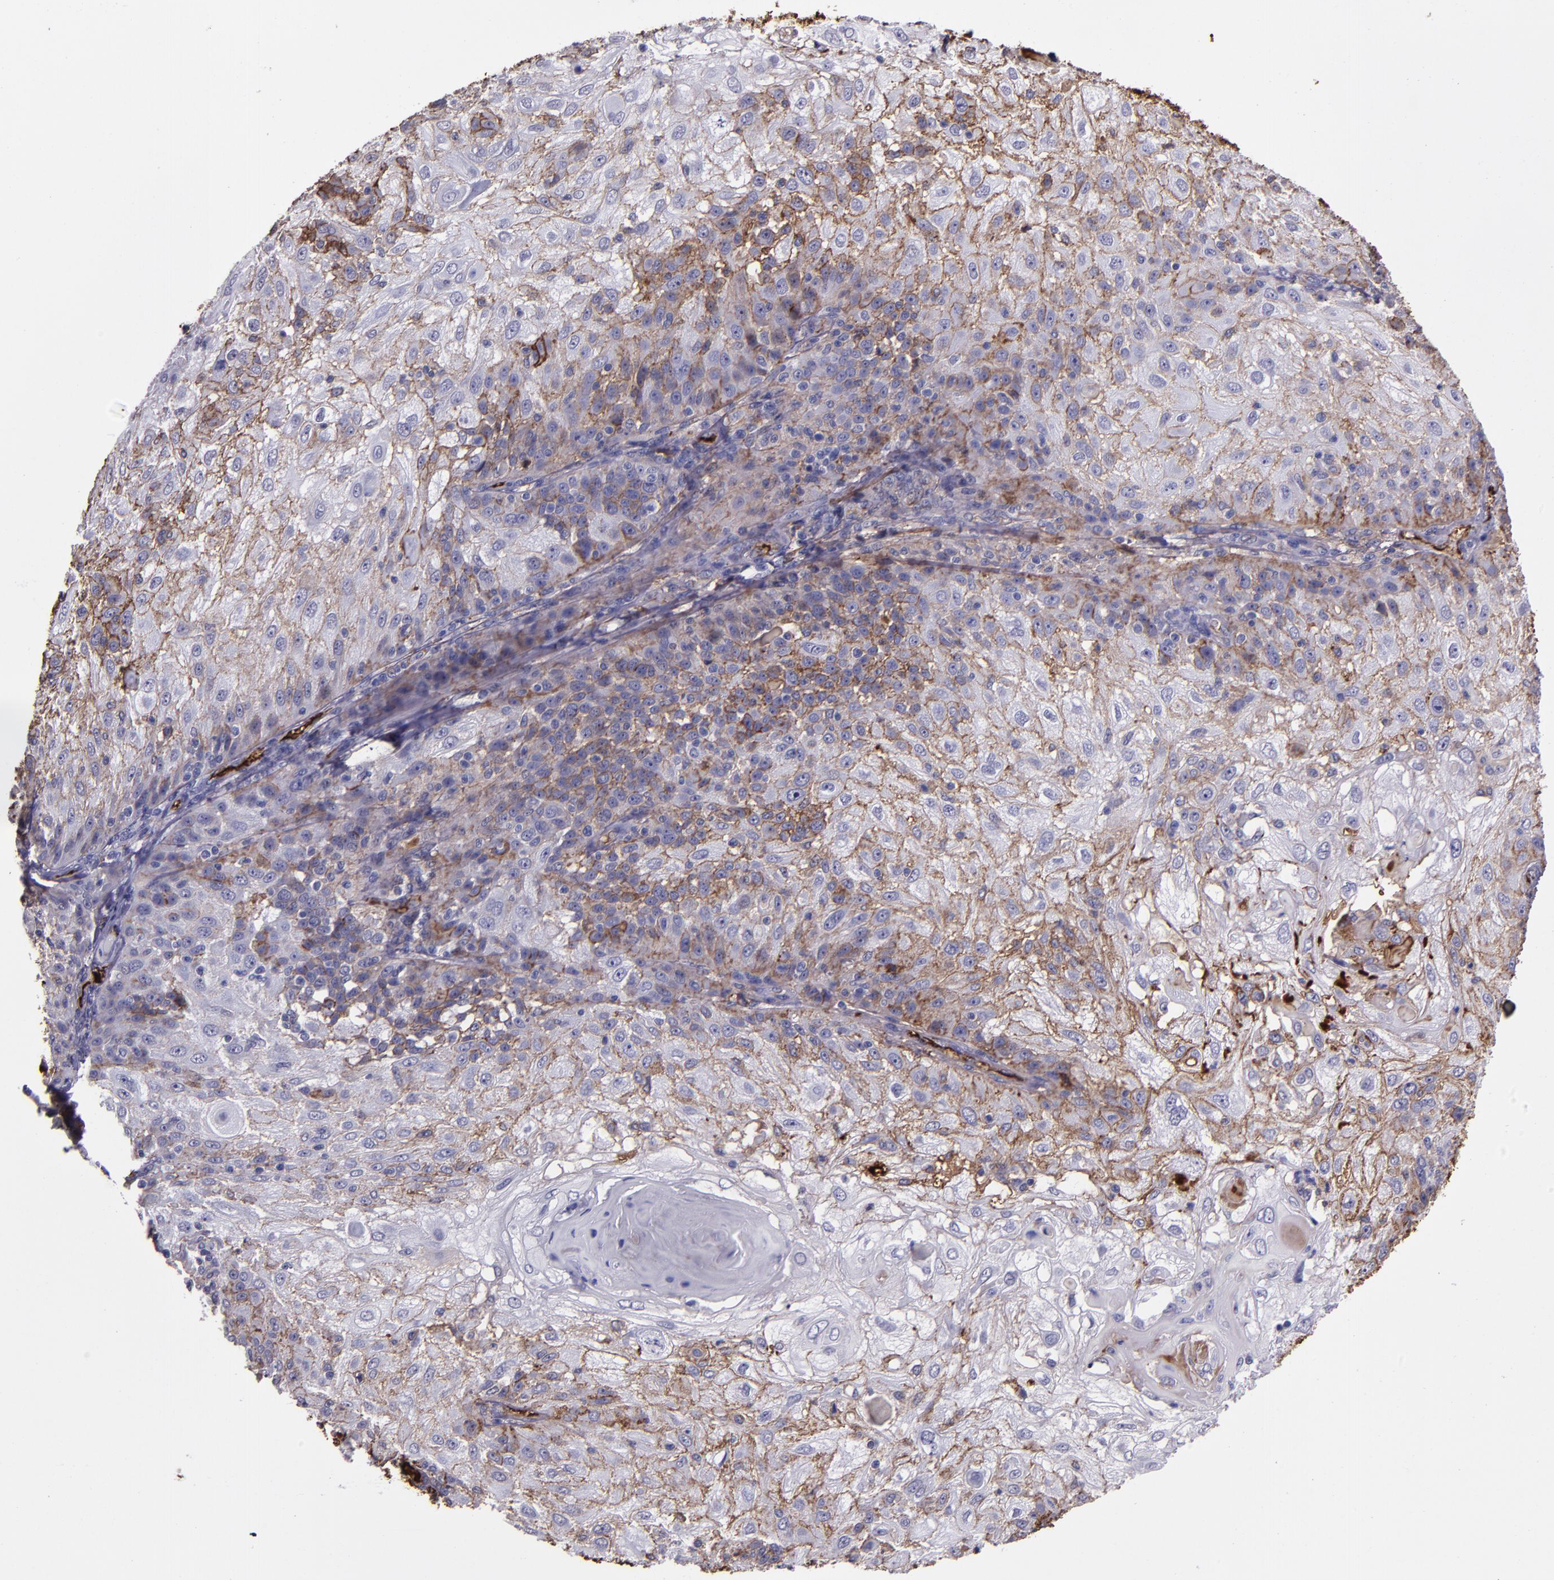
{"staining": {"intensity": "moderate", "quantity": "25%-75%", "location": "cytoplasmic/membranous"}, "tissue": "skin cancer", "cell_type": "Tumor cells", "image_type": "cancer", "snomed": [{"axis": "morphology", "description": "Normal tissue, NOS"}, {"axis": "morphology", "description": "Squamous cell carcinoma, NOS"}, {"axis": "topography", "description": "Skin"}], "caption": "A brown stain highlights moderate cytoplasmic/membranous positivity of a protein in skin squamous cell carcinoma tumor cells.", "gene": "A2M", "patient": {"sex": "female", "age": 83}}